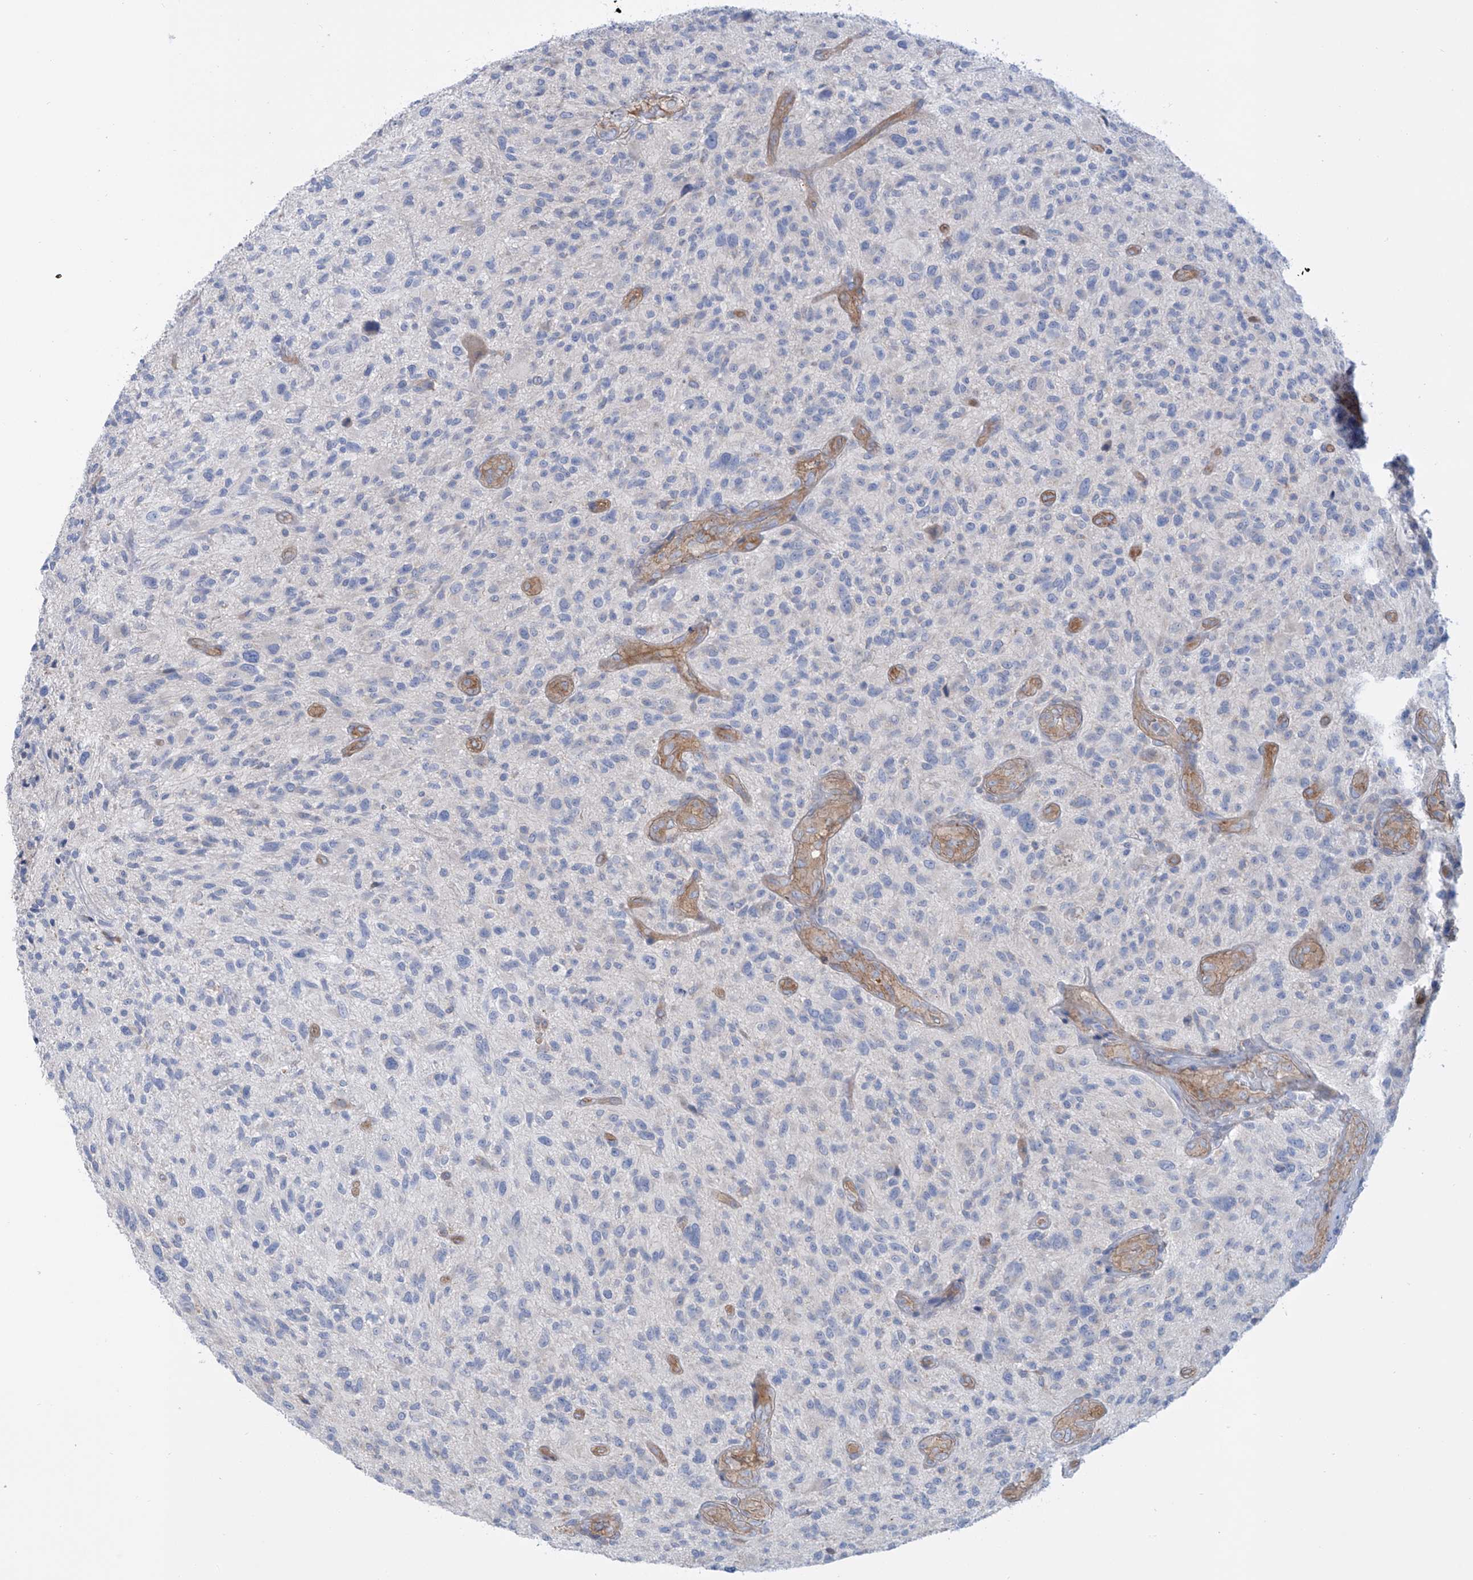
{"staining": {"intensity": "negative", "quantity": "none", "location": "none"}, "tissue": "glioma", "cell_type": "Tumor cells", "image_type": "cancer", "snomed": [{"axis": "morphology", "description": "Glioma, malignant, High grade"}, {"axis": "topography", "description": "Brain"}], "caption": "High power microscopy histopathology image of an IHC photomicrograph of glioma, revealing no significant staining in tumor cells.", "gene": "TMEM209", "patient": {"sex": "male", "age": 47}}